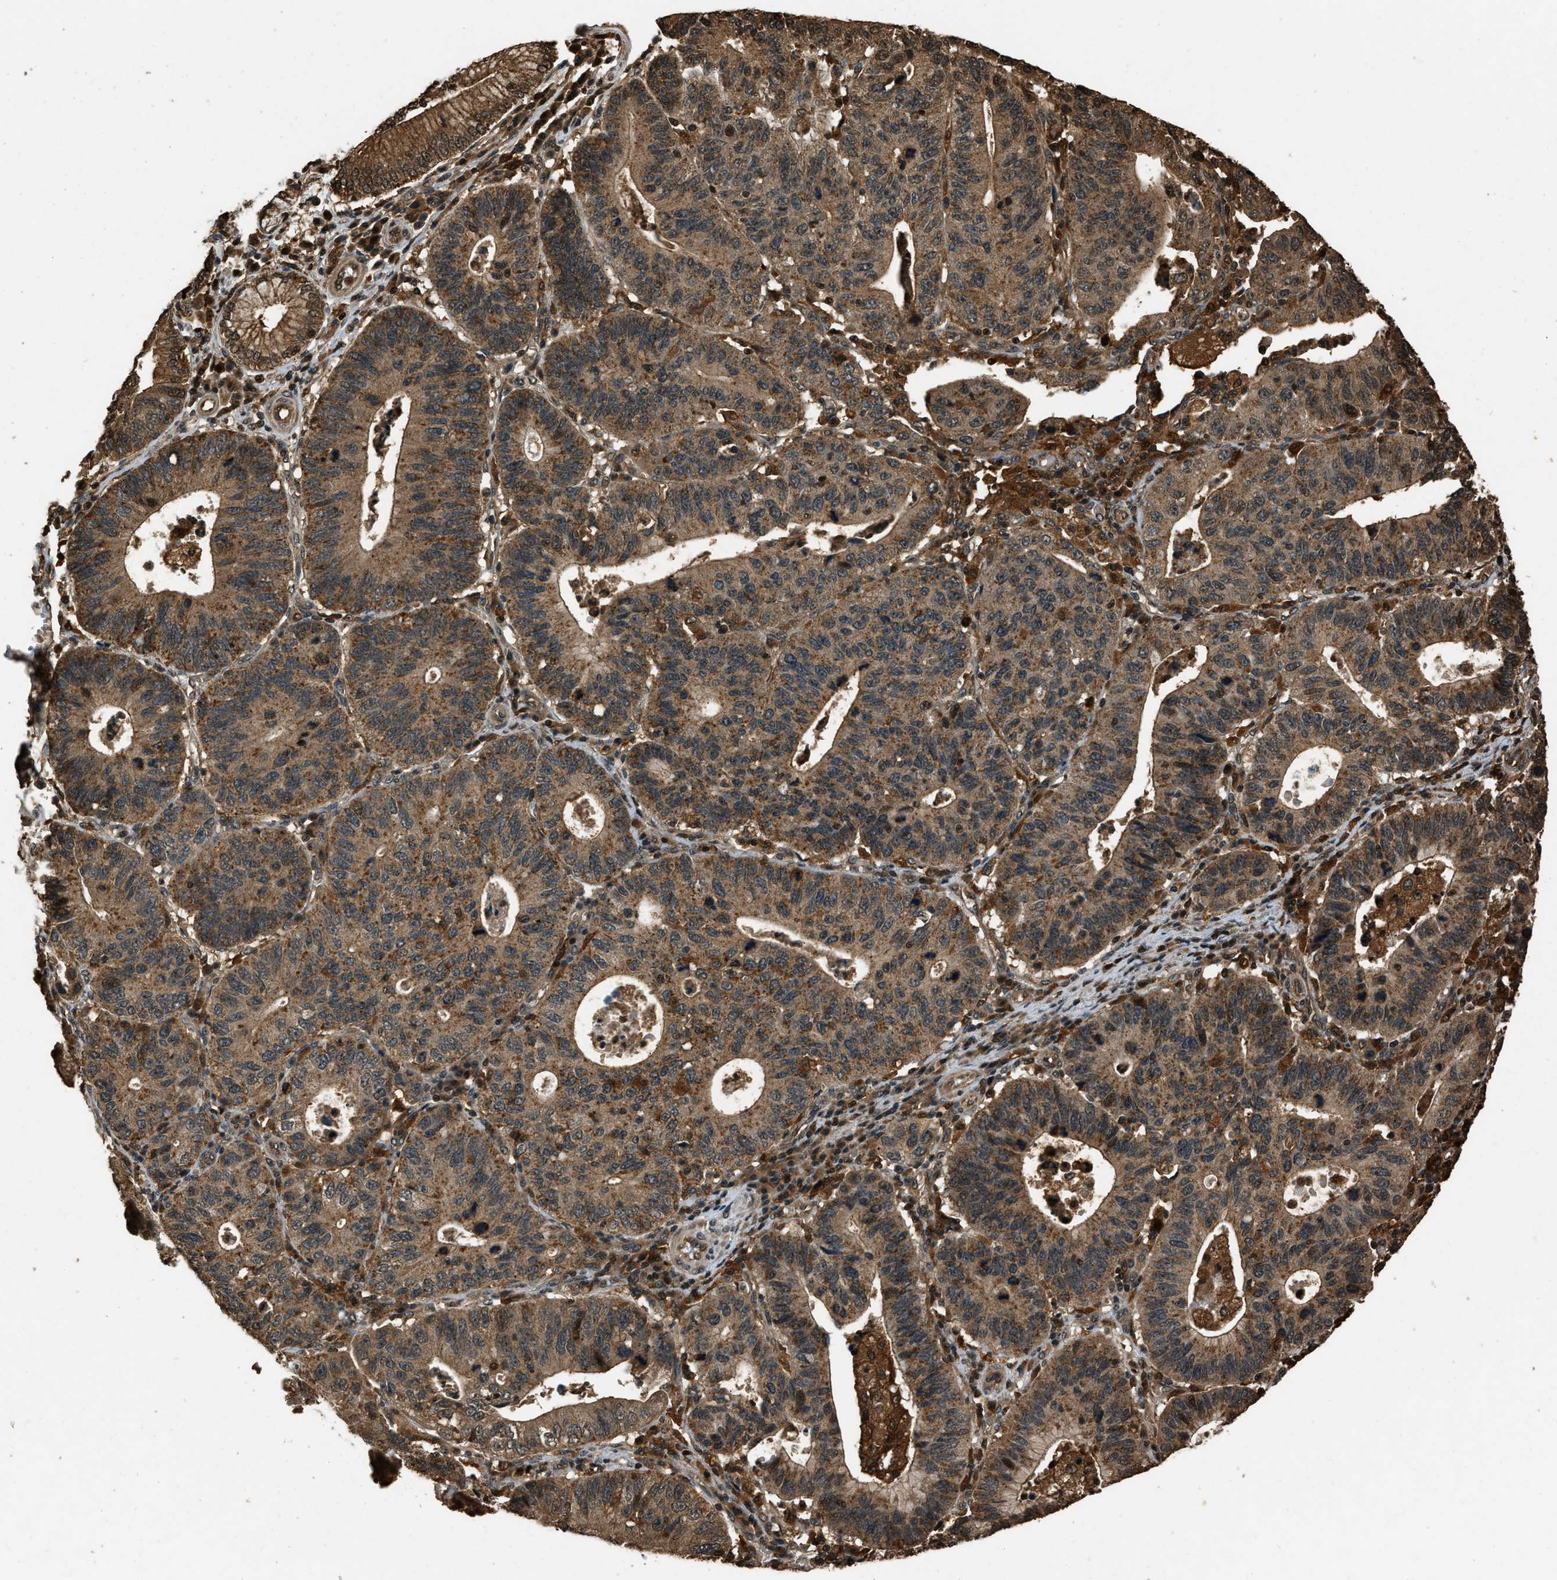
{"staining": {"intensity": "moderate", "quantity": ">75%", "location": "cytoplasmic/membranous"}, "tissue": "stomach cancer", "cell_type": "Tumor cells", "image_type": "cancer", "snomed": [{"axis": "morphology", "description": "Adenocarcinoma, NOS"}, {"axis": "topography", "description": "Stomach"}], "caption": "A brown stain shows moderate cytoplasmic/membranous positivity of a protein in stomach adenocarcinoma tumor cells.", "gene": "RAP2A", "patient": {"sex": "male", "age": 59}}